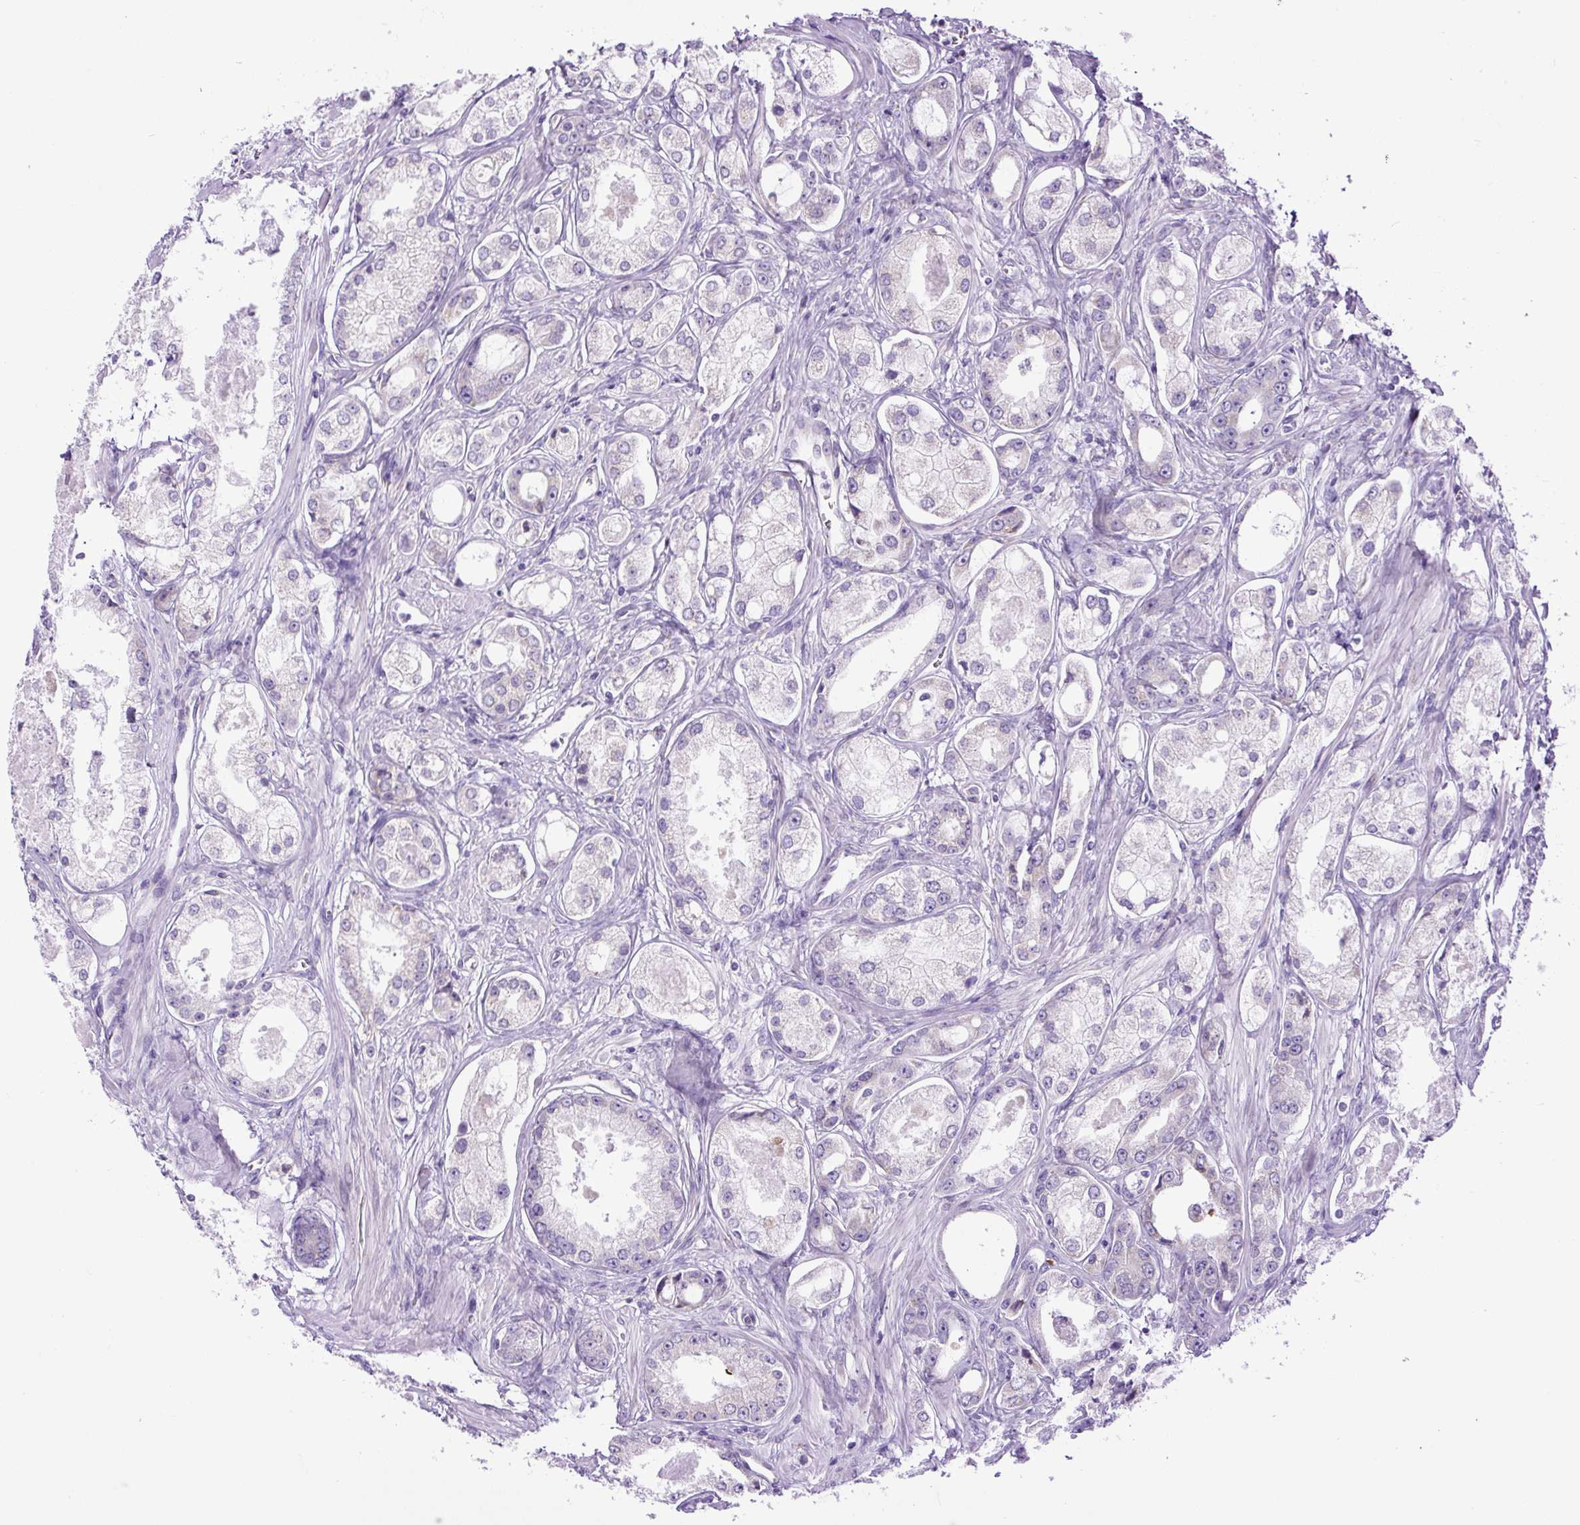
{"staining": {"intensity": "negative", "quantity": "none", "location": "none"}, "tissue": "prostate cancer", "cell_type": "Tumor cells", "image_type": "cancer", "snomed": [{"axis": "morphology", "description": "Adenocarcinoma, Low grade"}, {"axis": "topography", "description": "Prostate"}], "caption": "The micrograph reveals no significant expression in tumor cells of adenocarcinoma (low-grade) (prostate).", "gene": "DDOST", "patient": {"sex": "male", "age": 68}}